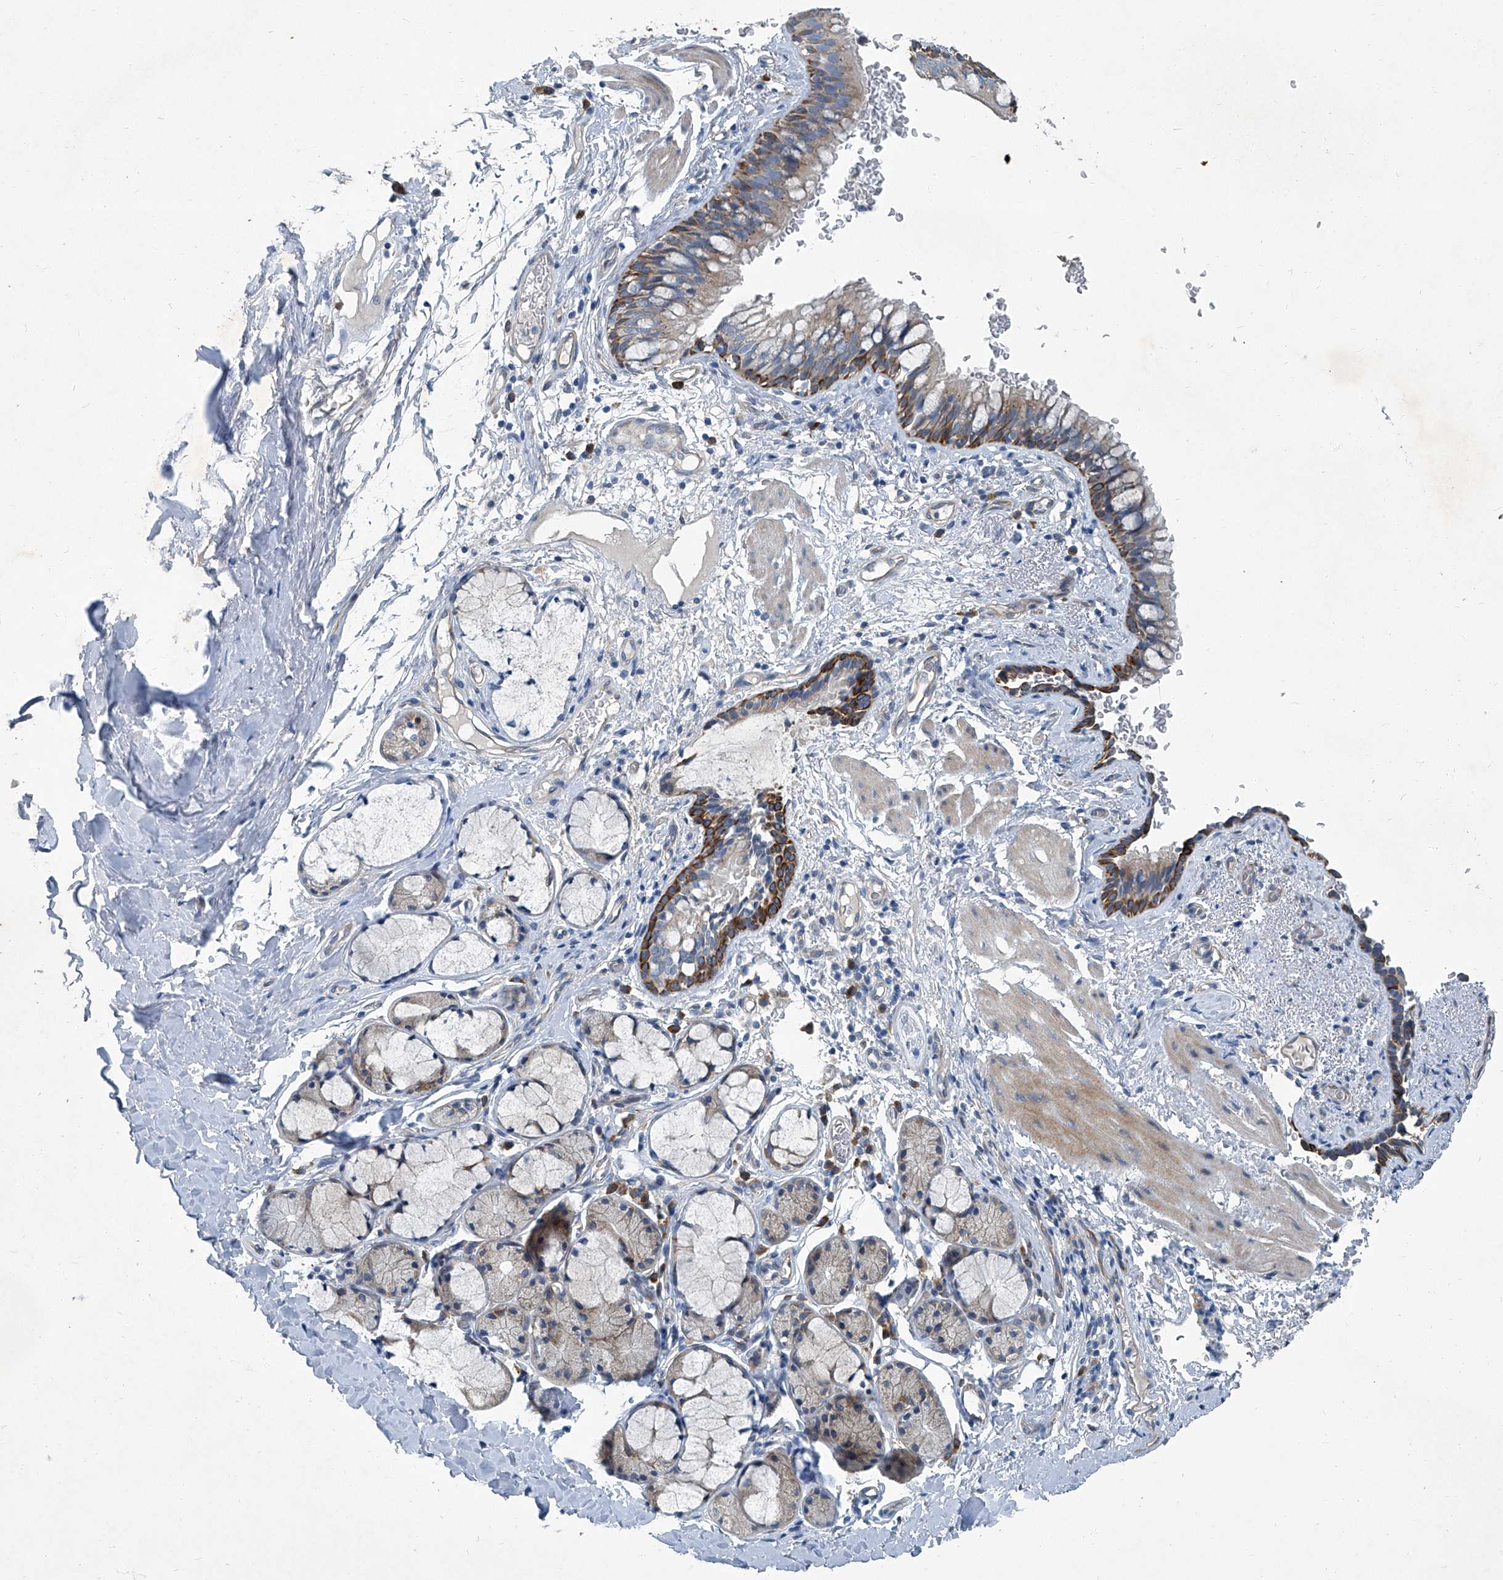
{"staining": {"intensity": "strong", "quantity": "<25%", "location": "cytoplasmic/membranous"}, "tissue": "bronchus", "cell_type": "Respiratory epithelial cells", "image_type": "normal", "snomed": [{"axis": "morphology", "description": "Normal tissue, NOS"}, {"axis": "topography", "description": "Cartilage tissue"}, {"axis": "topography", "description": "Bronchus"}], "caption": "Immunohistochemistry (IHC) of unremarkable human bronchus displays medium levels of strong cytoplasmic/membranous positivity in approximately <25% of respiratory epithelial cells. Nuclei are stained in blue.", "gene": "SLC26A11", "patient": {"sex": "female", "age": 36}}